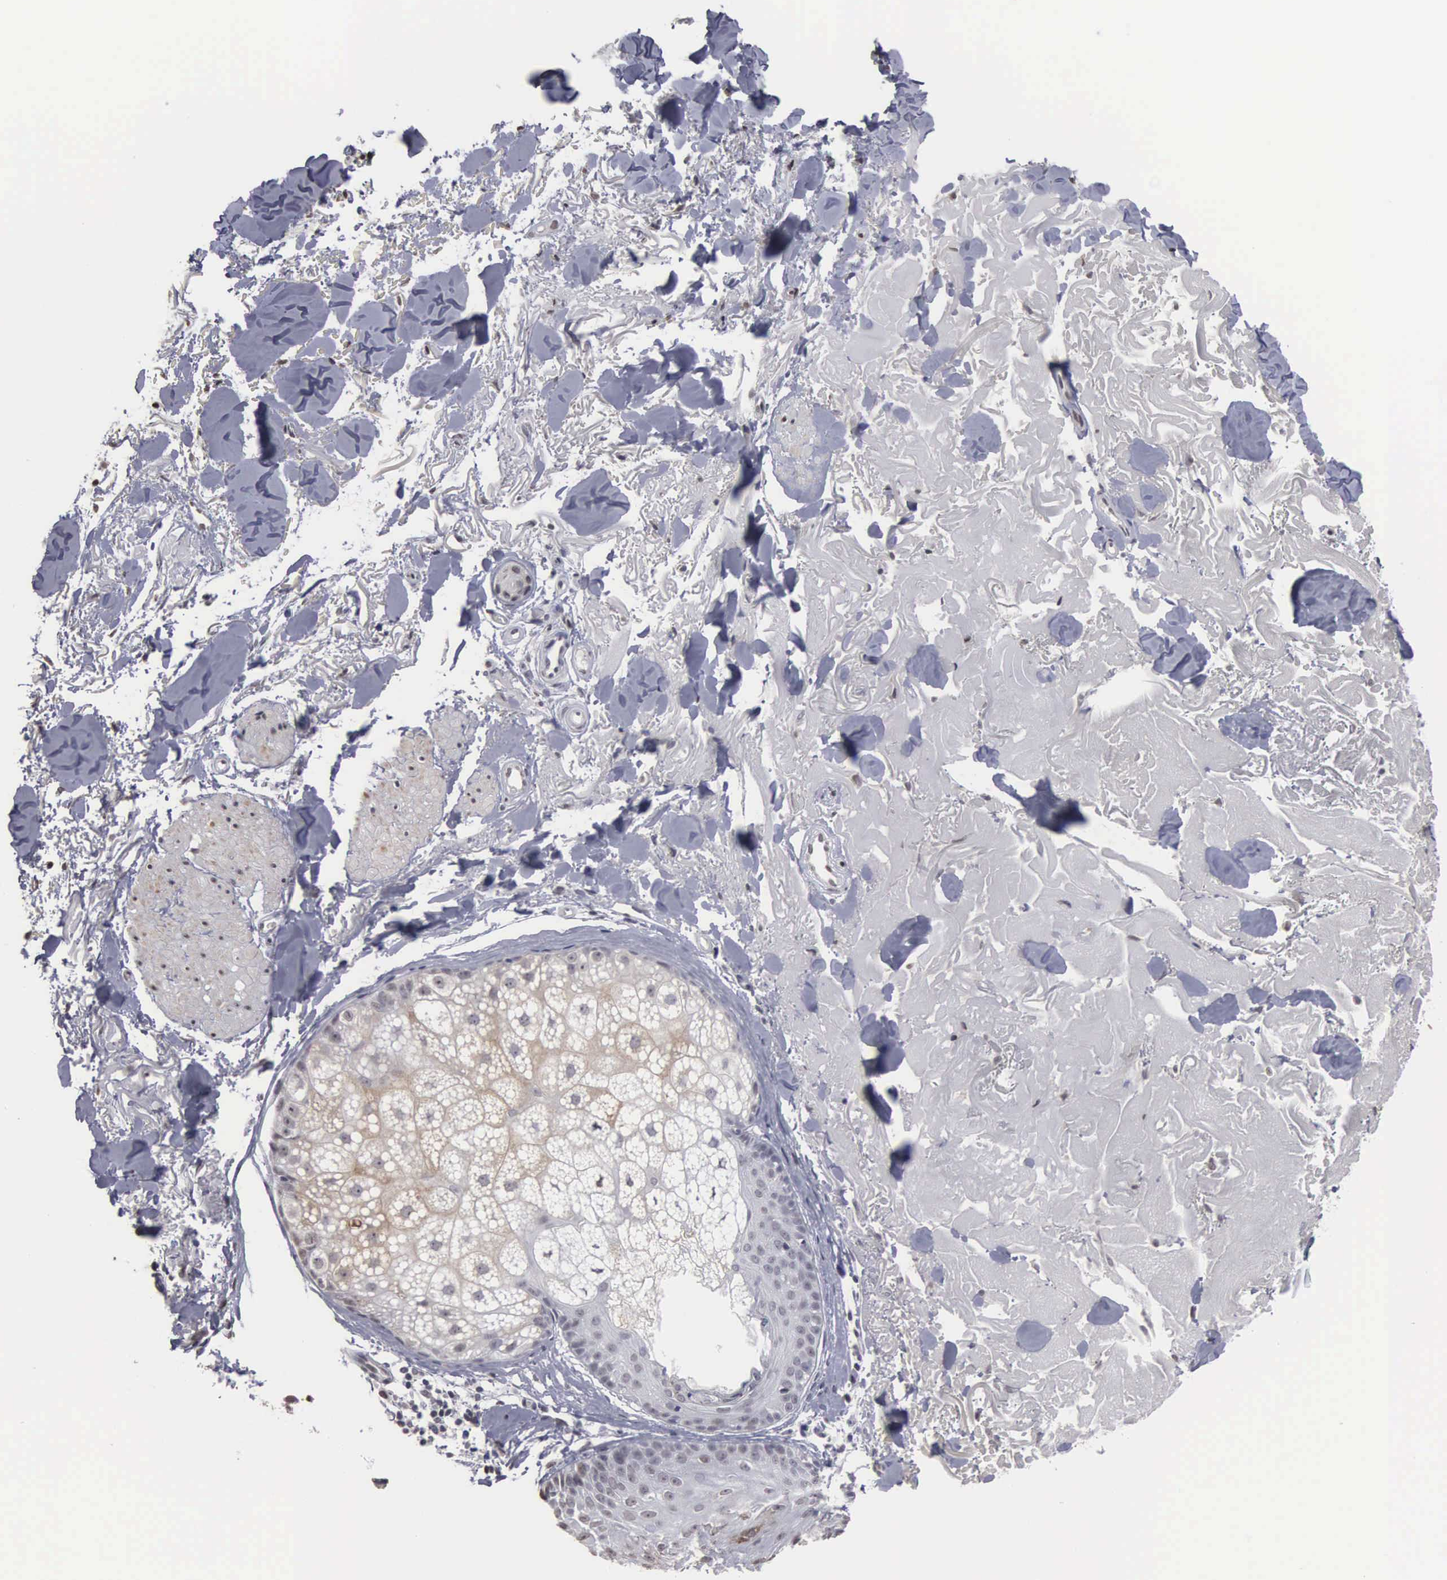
{"staining": {"intensity": "negative", "quantity": "none", "location": "none"}, "tissue": "skin", "cell_type": "Fibroblasts", "image_type": "normal", "snomed": [{"axis": "morphology", "description": "Normal tissue, NOS"}, {"axis": "topography", "description": "Skin"}], "caption": "Unremarkable skin was stained to show a protein in brown. There is no significant expression in fibroblasts. (Stains: DAB immunohistochemistry (IHC) with hematoxylin counter stain, Microscopy: brightfield microscopy at high magnification).", "gene": "UPB1", "patient": {"sex": "male", "age": 86}}